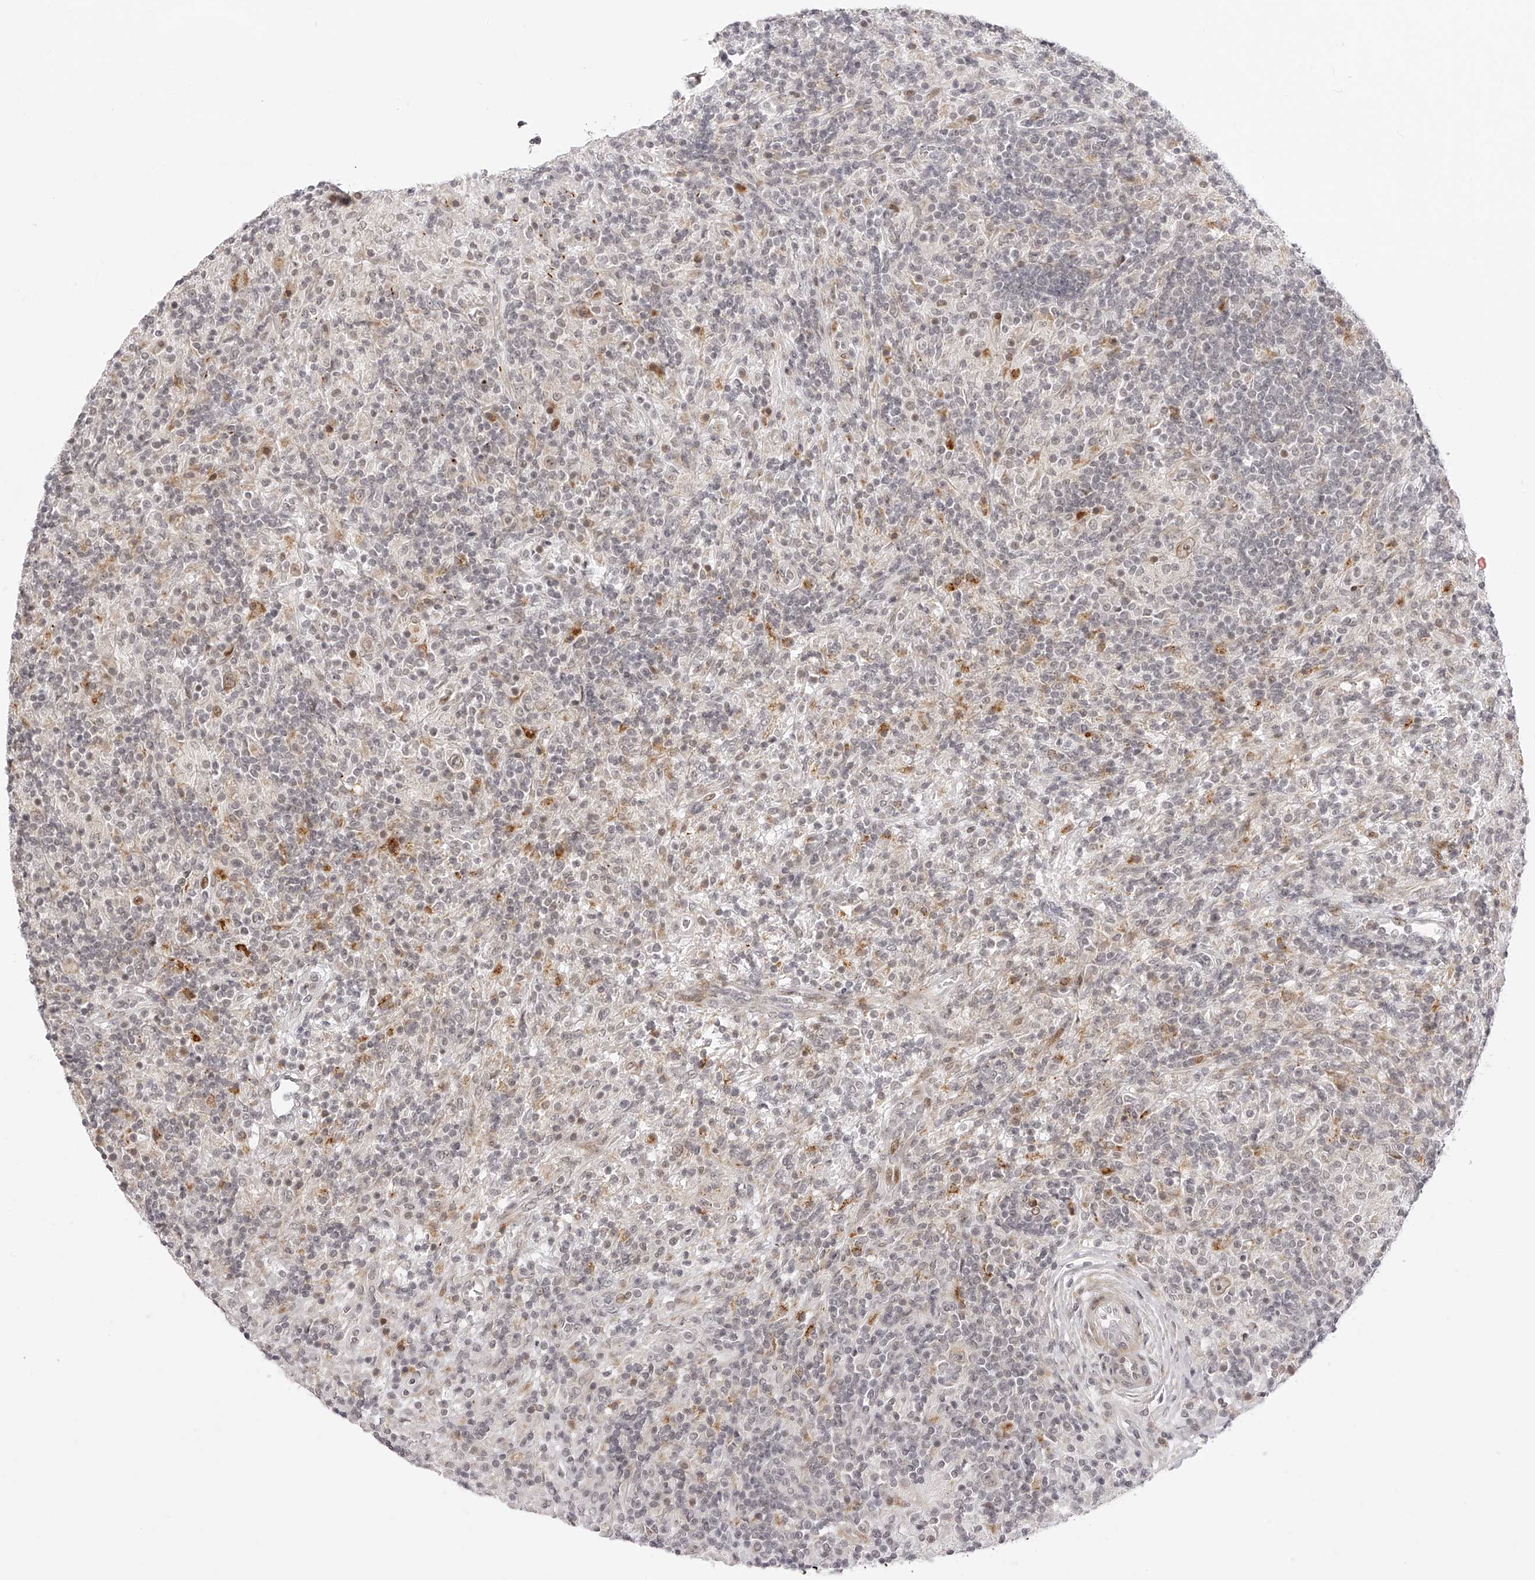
{"staining": {"intensity": "negative", "quantity": "none", "location": "none"}, "tissue": "lymphoma", "cell_type": "Tumor cells", "image_type": "cancer", "snomed": [{"axis": "morphology", "description": "Hodgkin's disease, NOS"}, {"axis": "topography", "description": "Lymph node"}], "caption": "The IHC histopathology image has no significant positivity in tumor cells of lymphoma tissue.", "gene": "PLEKHG1", "patient": {"sex": "male", "age": 70}}